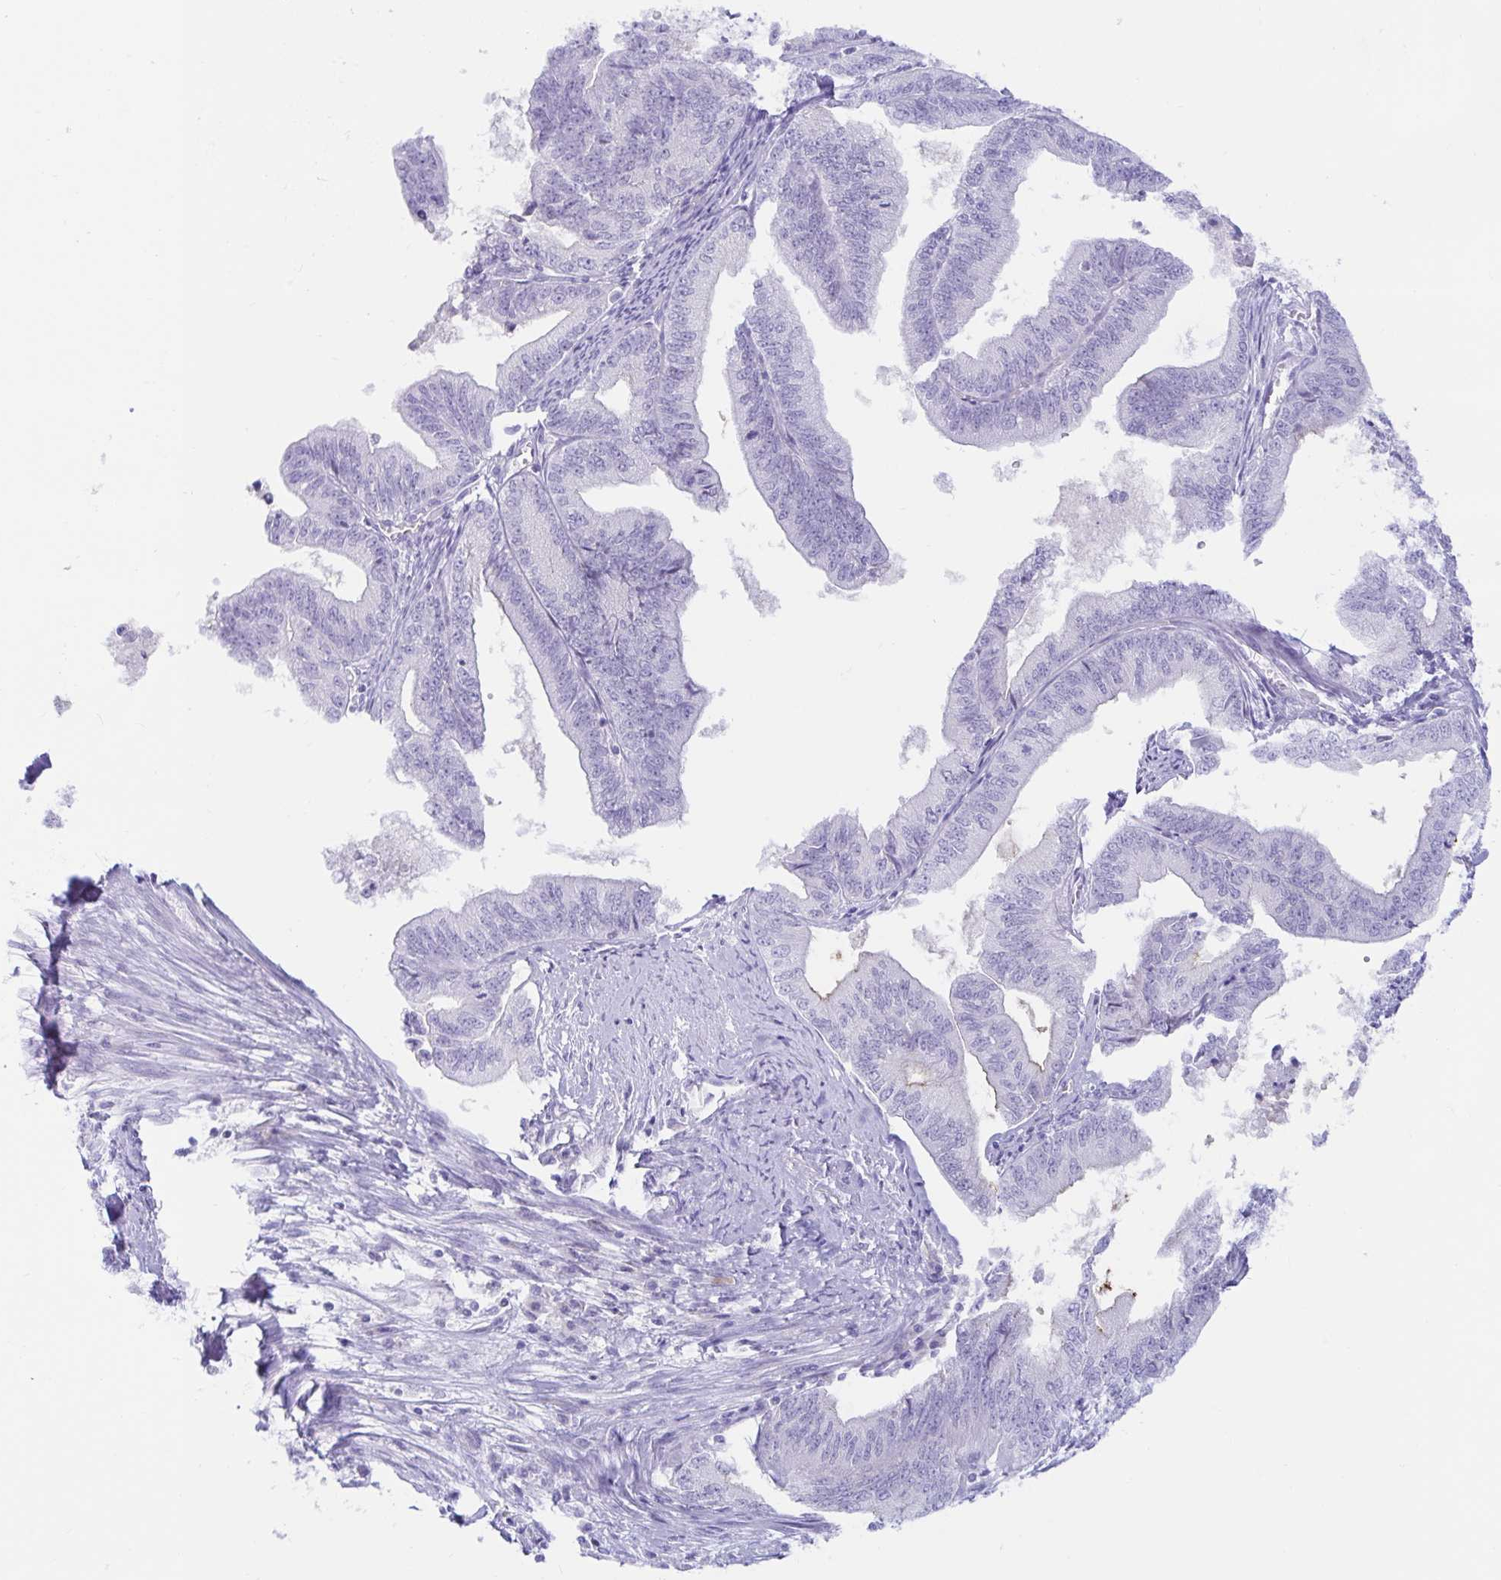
{"staining": {"intensity": "negative", "quantity": "none", "location": "none"}, "tissue": "endometrial cancer", "cell_type": "Tumor cells", "image_type": "cancer", "snomed": [{"axis": "morphology", "description": "Adenocarcinoma, NOS"}, {"axis": "topography", "description": "Endometrium"}], "caption": "The photomicrograph exhibits no staining of tumor cells in adenocarcinoma (endometrial). The staining was performed using DAB to visualize the protein expression in brown, while the nuclei were stained in blue with hematoxylin (Magnification: 20x).", "gene": "BEST1", "patient": {"sex": "female", "age": 65}}